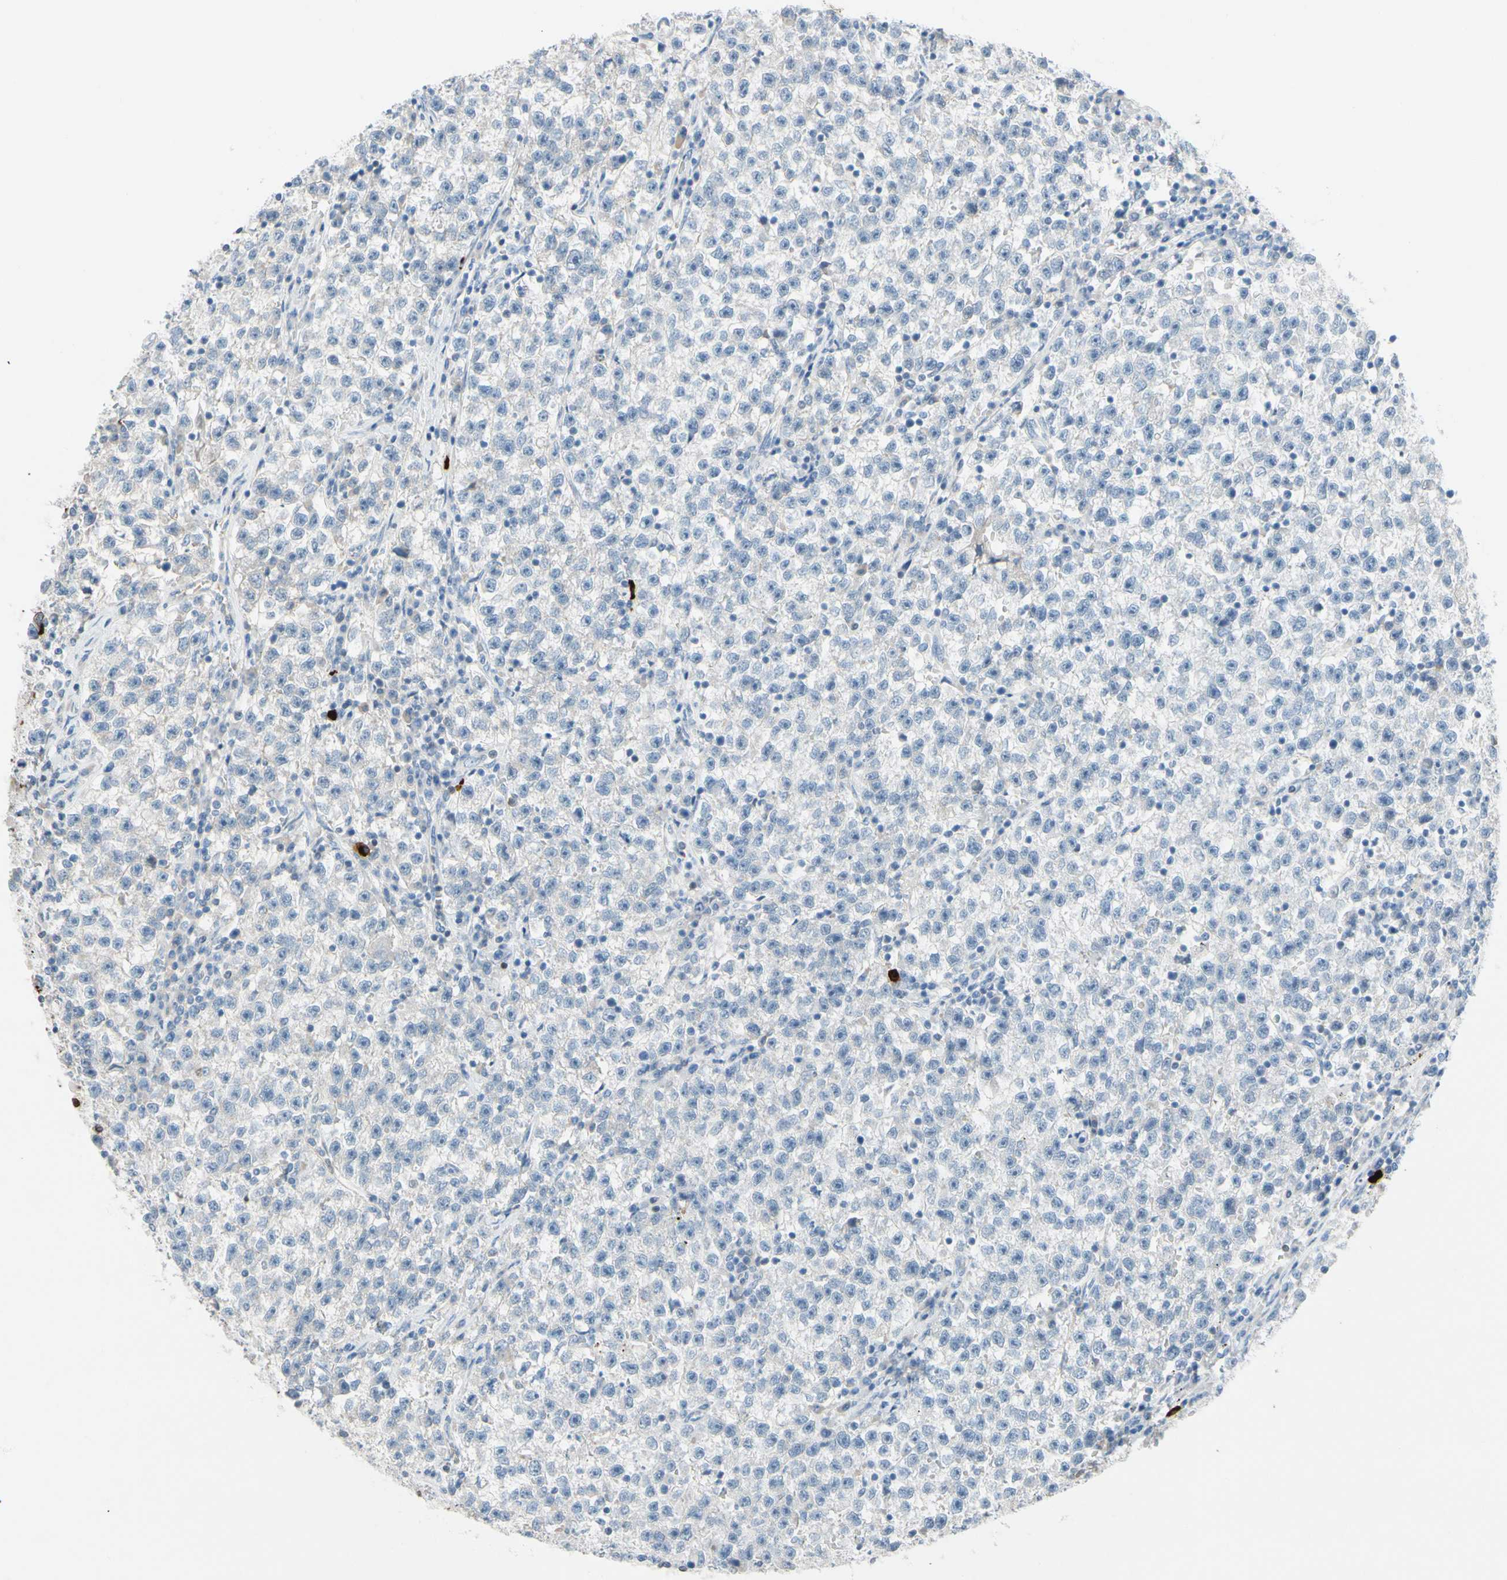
{"staining": {"intensity": "negative", "quantity": "none", "location": "none"}, "tissue": "testis cancer", "cell_type": "Tumor cells", "image_type": "cancer", "snomed": [{"axis": "morphology", "description": "Seminoma, NOS"}, {"axis": "topography", "description": "Testis"}], "caption": "A high-resolution image shows IHC staining of testis seminoma, which shows no significant staining in tumor cells.", "gene": "ZNF132", "patient": {"sex": "male", "age": 22}}